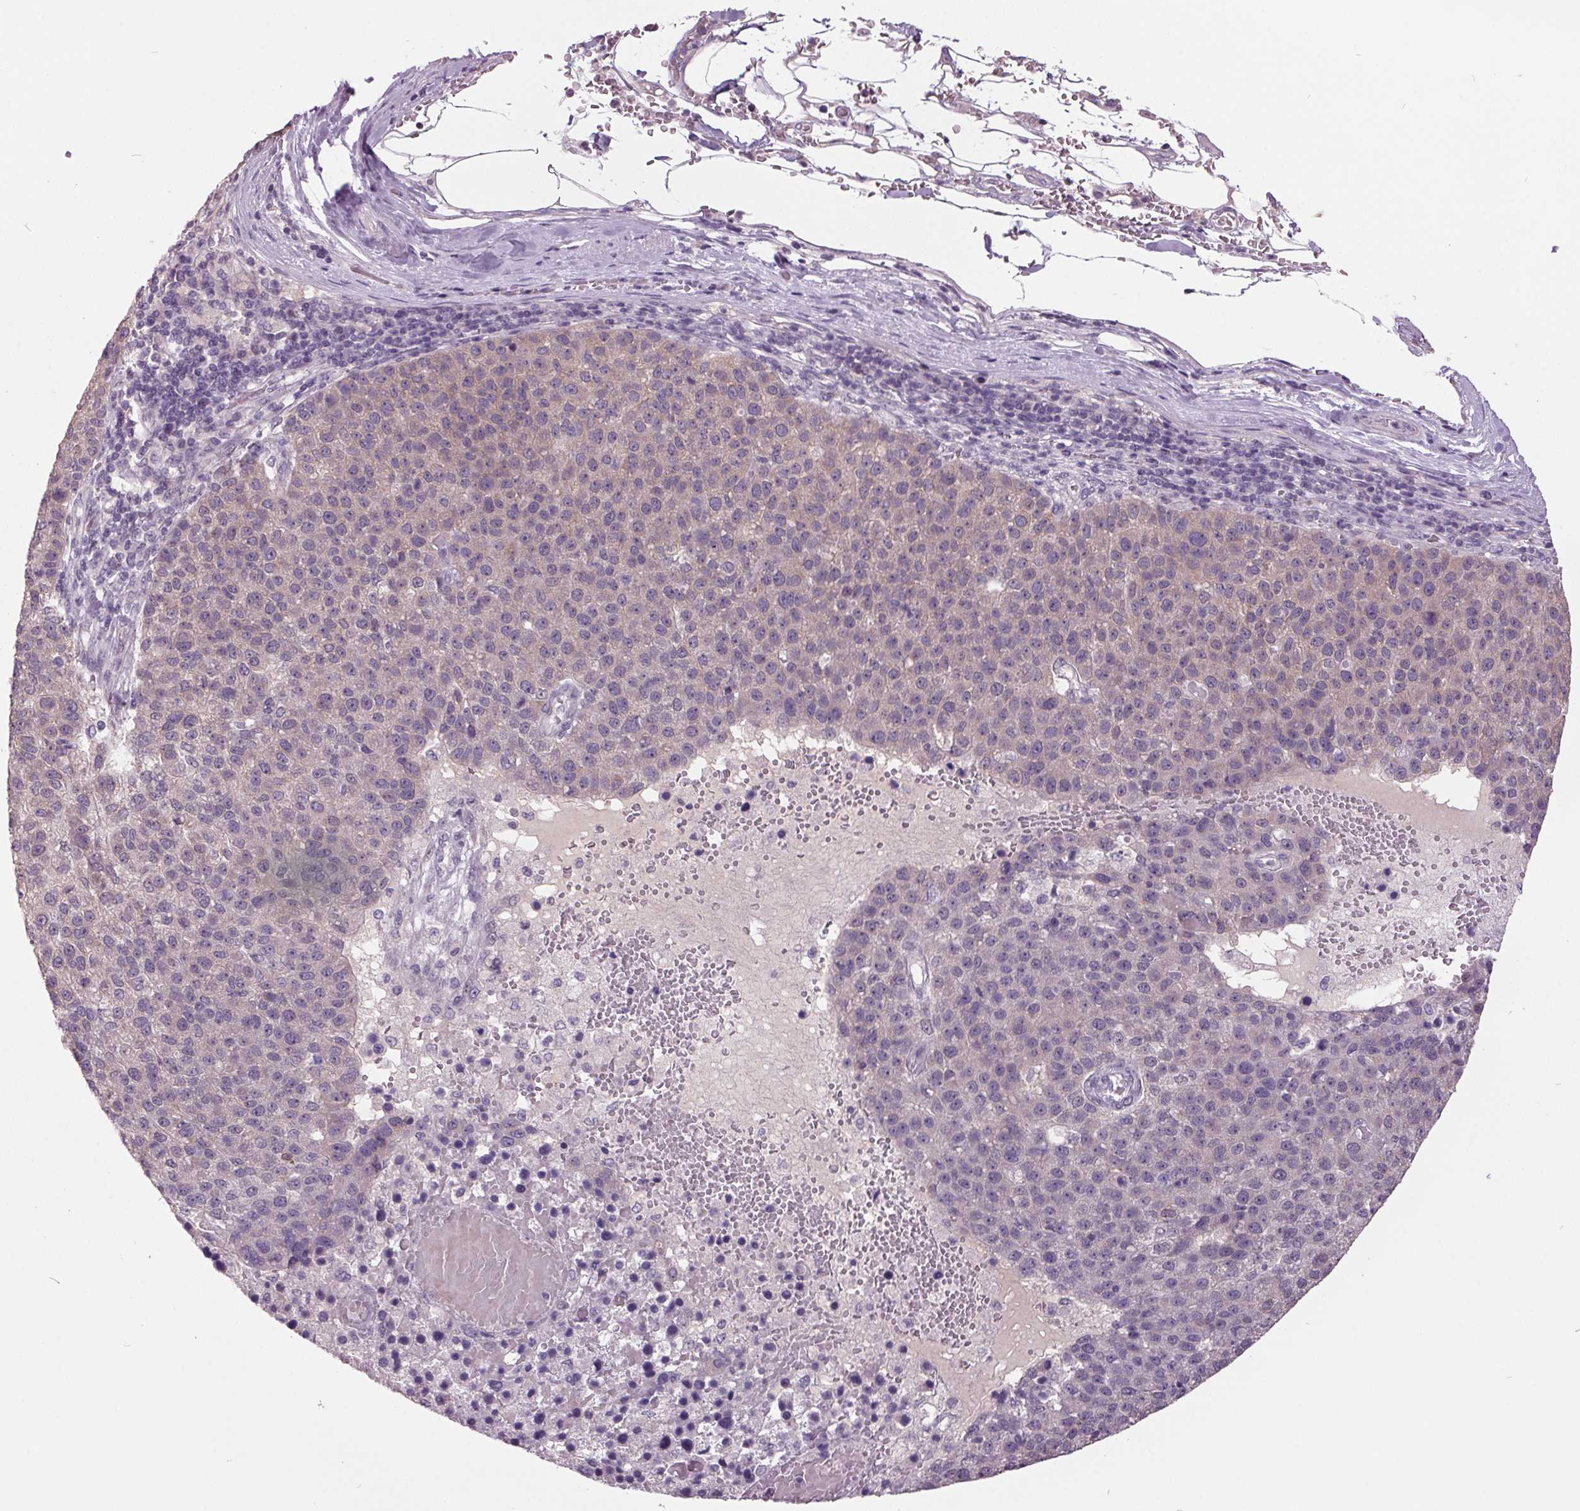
{"staining": {"intensity": "weak", "quantity": "25%-75%", "location": "cytoplasmic/membranous"}, "tissue": "pancreatic cancer", "cell_type": "Tumor cells", "image_type": "cancer", "snomed": [{"axis": "morphology", "description": "Adenocarcinoma, NOS"}, {"axis": "topography", "description": "Pancreas"}], "caption": "Pancreatic adenocarcinoma stained with DAB (3,3'-diaminobenzidine) immunohistochemistry (IHC) shows low levels of weak cytoplasmic/membranous positivity in about 25%-75% of tumor cells. (DAB IHC with brightfield microscopy, high magnification).", "gene": "C2orf16", "patient": {"sex": "female", "age": 61}}